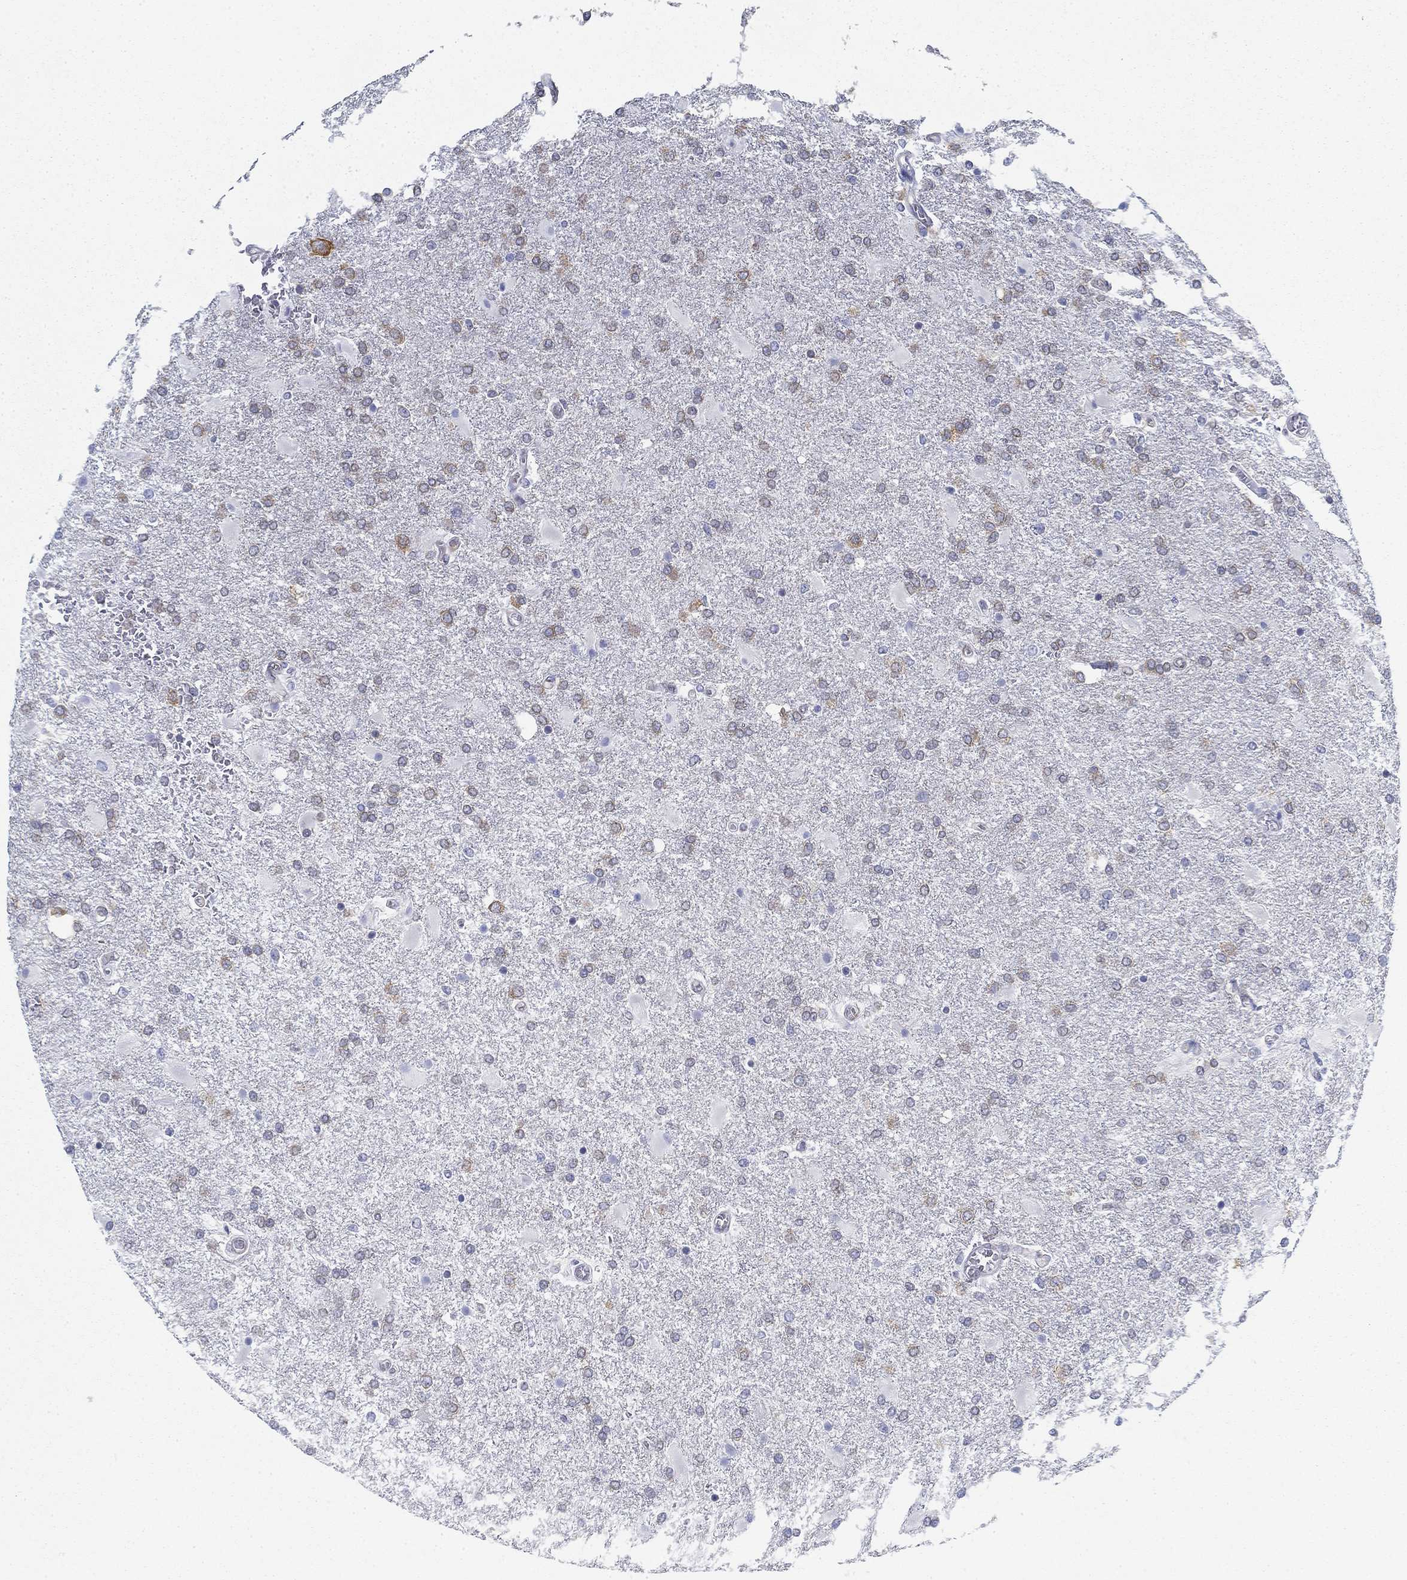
{"staining": {"intensity": "moderate", "quantity": "<25%", "location": "cytoplasmic/membranous"}, "tissue": "glioma", "cell_type": "Tumor cells", "image_type": "cancer", "snomed": [{"axis": "morphology", "description": "Glioma, malignant, High grade"}, {"axis": "topography", "description": "Cerebral cortex"}], "caption": "Malignant glioma (high-grade) was stained to show a protein in brown. There is low levels of moderate cytoplasmic/membranous staining in approximately <25% of tumor cells. (Brightfield microscopy of DAB IHC at high magnification).", "gene": "FXR1", "patient": {"sex": "male", "age": 79}}